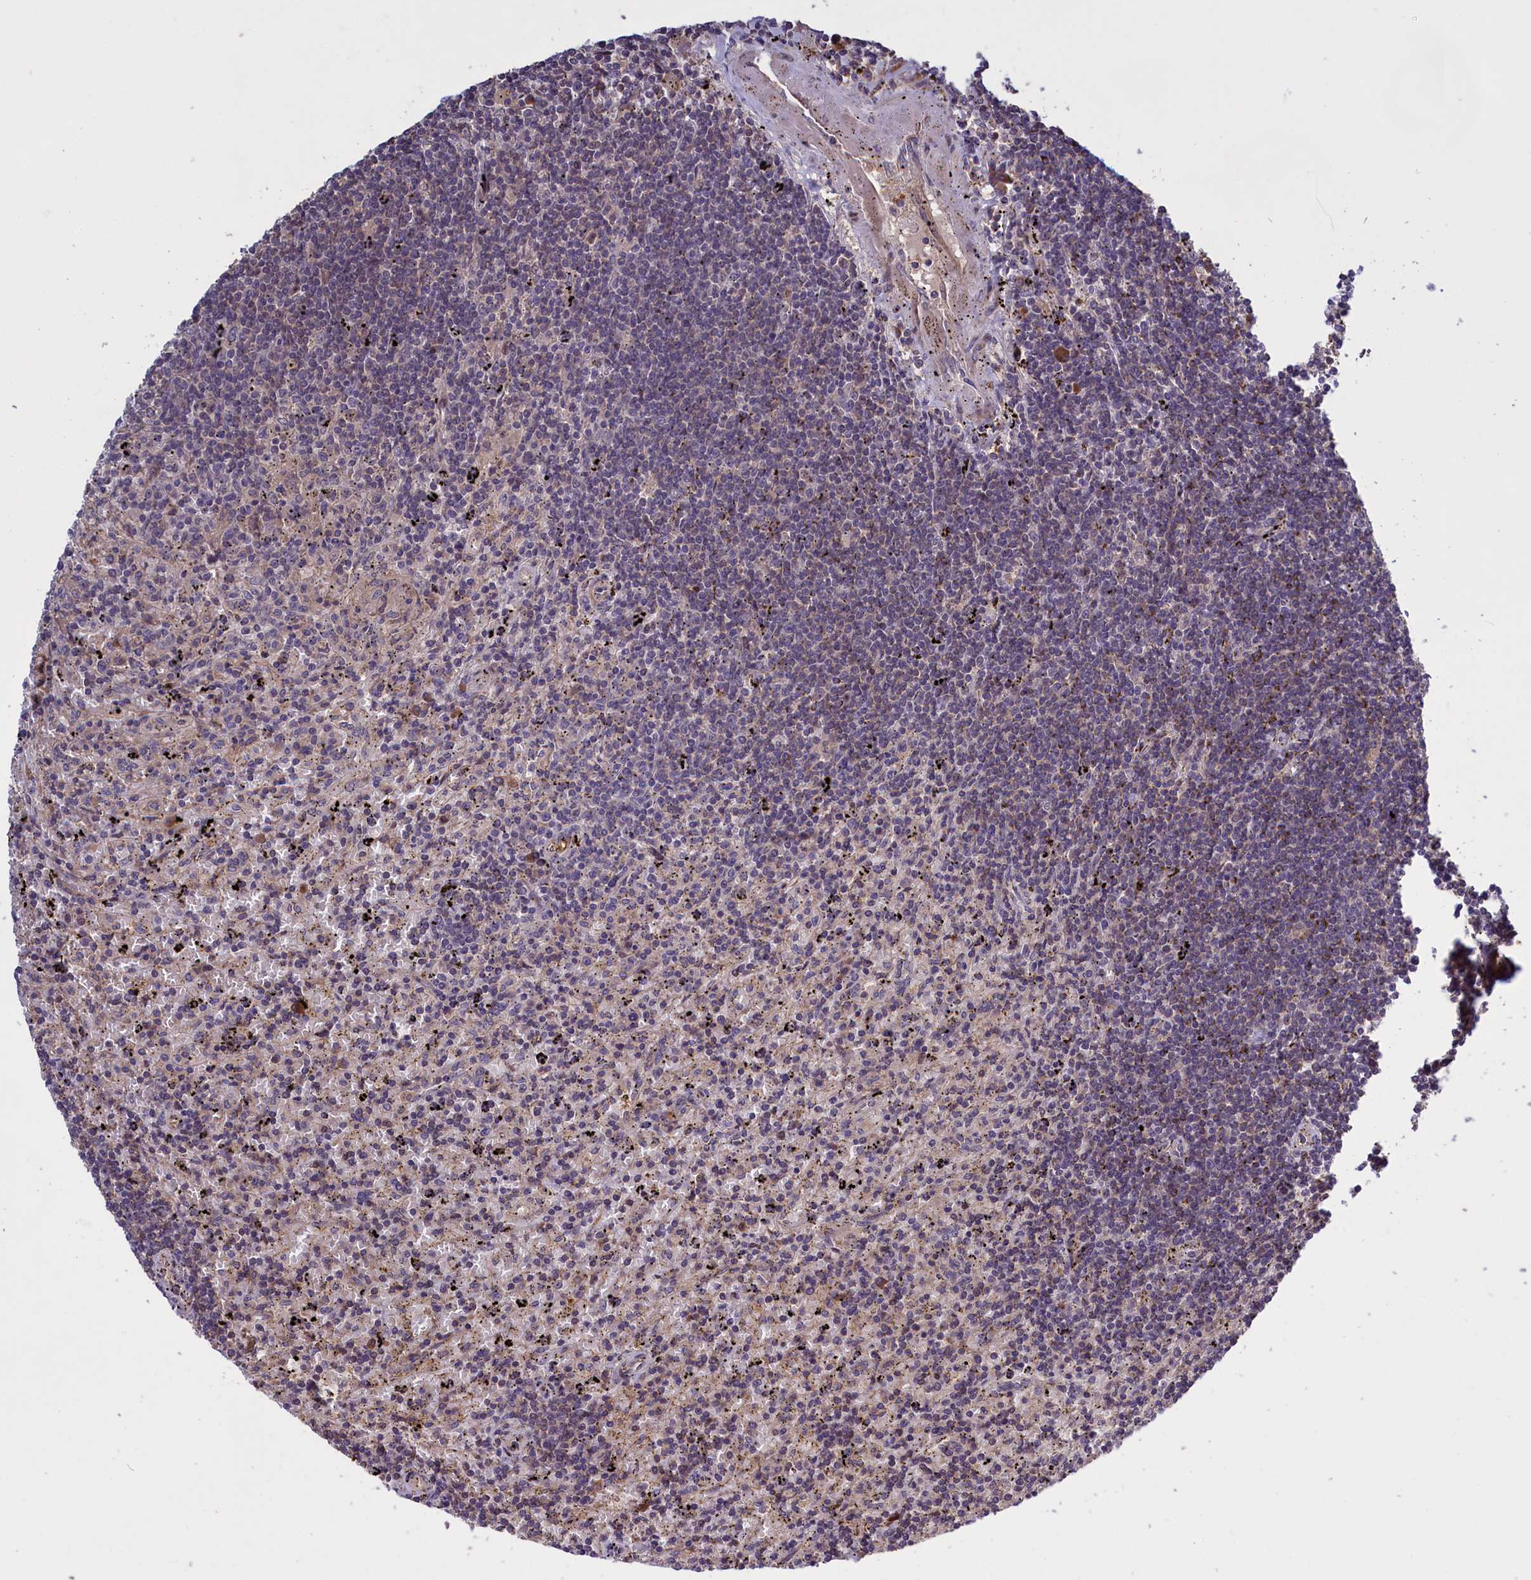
{"staining": {"intensity": "negative", "quantity": "none", "location": "none"}, "tissue": "lymphoma", "cell_type": "Tumor cells", "image_type": "cancer", "snomed": [{"axis": "morphology", "description": "Malignant lymphoma, non-Hodgkin's type, Low grade"}, {"axis": "topography", "description": "Spleen"}], "caption": "Tumor cells are negative for protein expression in human lymphoma. (IHC, brightfield microscopy, high magnification).", "gene": "DENND1B", "patient": {"sex": "male", "age": 76}}